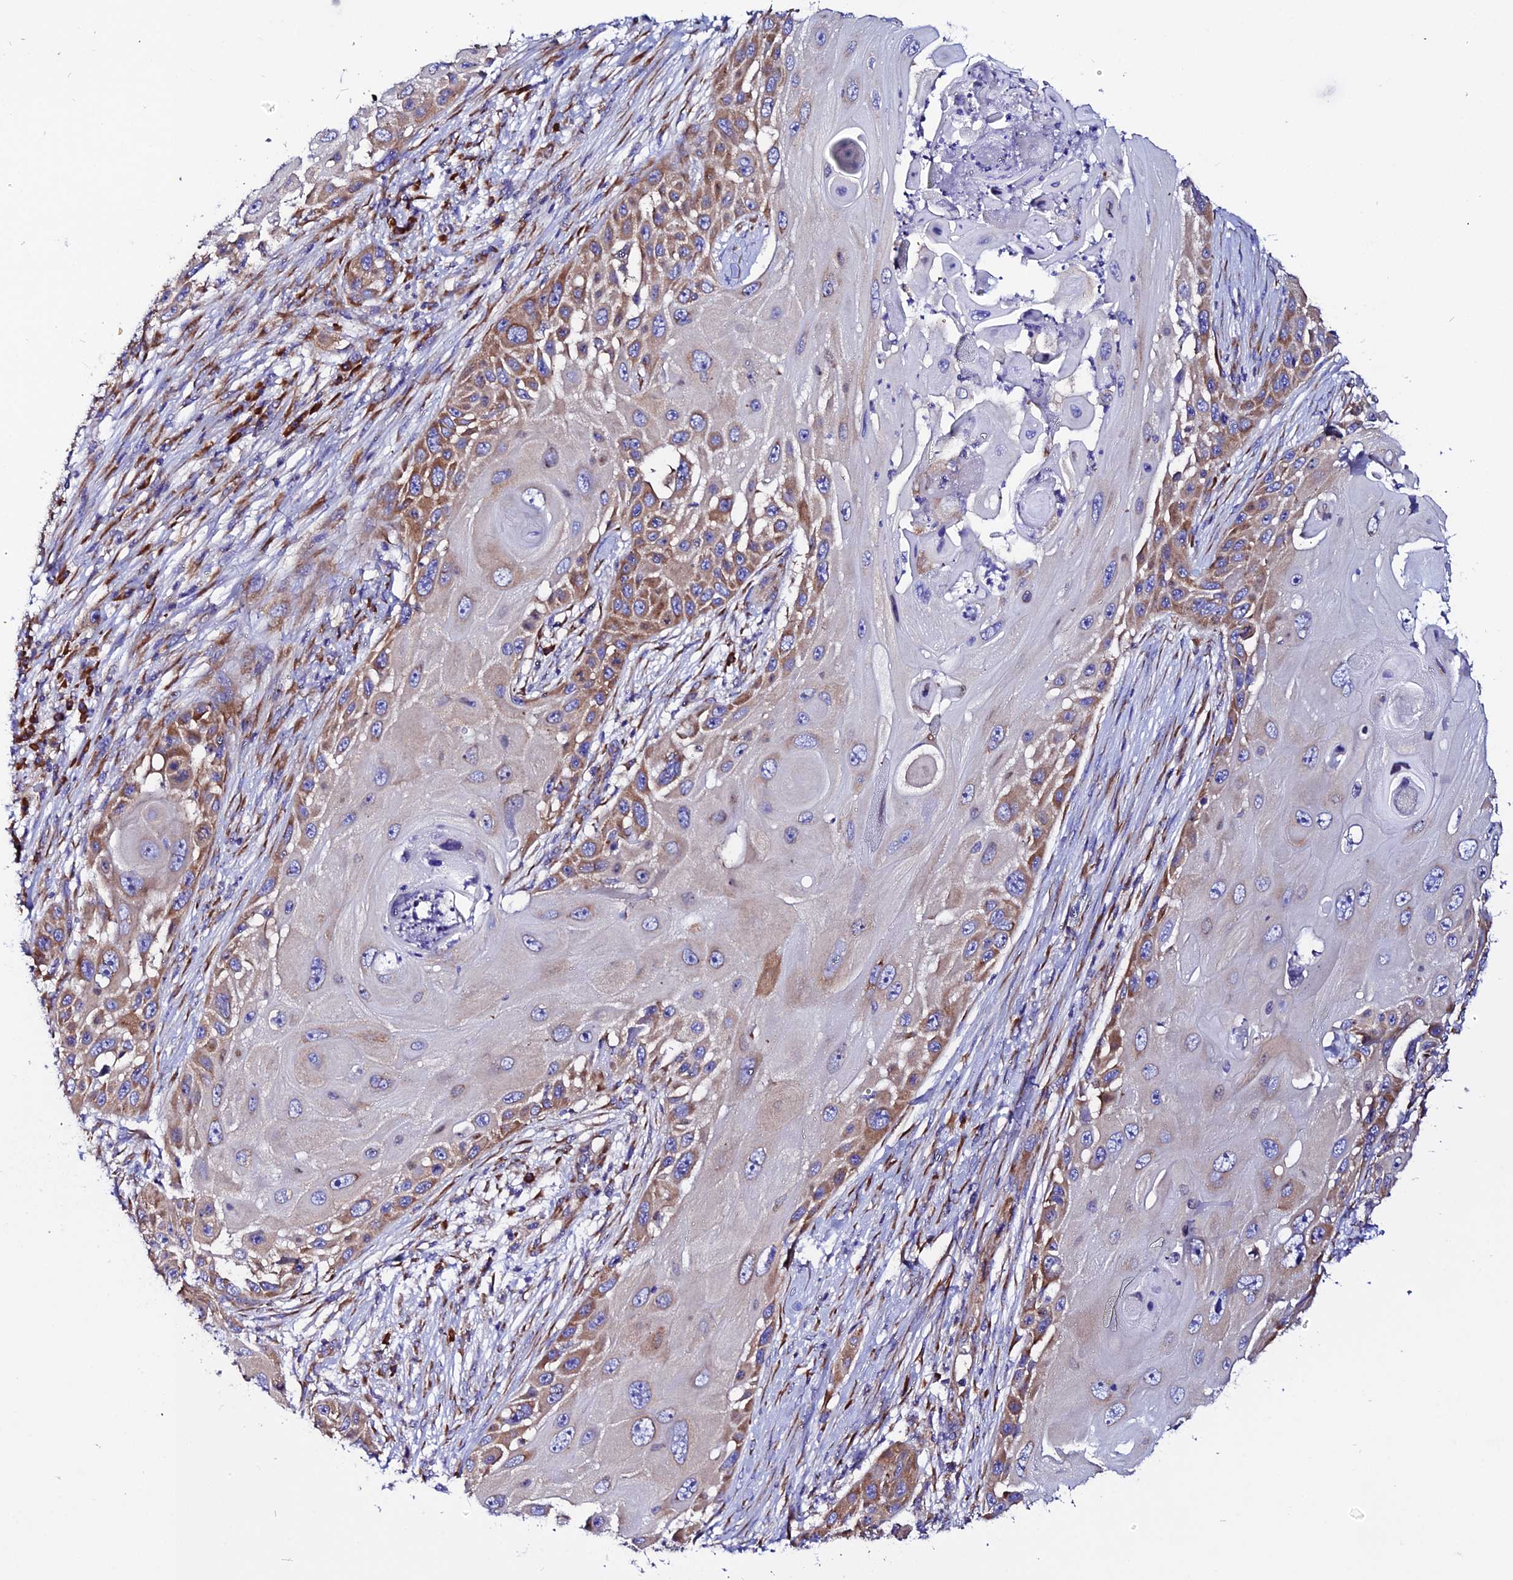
{"staining": {"intensity": "moderate", "quantity": "25%-75%", "location": "cytoplasmic/membranous"}, "tissue": "skin cancer", "cell_type": "Tumor cells", "image_type": "cancer", "snomed": [{"axis": "morphology", "description": "Squamous cell carcinoma, NOS"}, {"axis": "topography", "description": "Skin"}], "caption": "Immunohistochemistry (IHC) image of skin squamous cell carcinoma stained for a protein (brown), which exhibits medium levels of moderate cytoplasmic/membranous expression in about 25%-75% of tumor cells.", "gene": "EEF1G", "patient": {"sex": "female", "age": 44}}